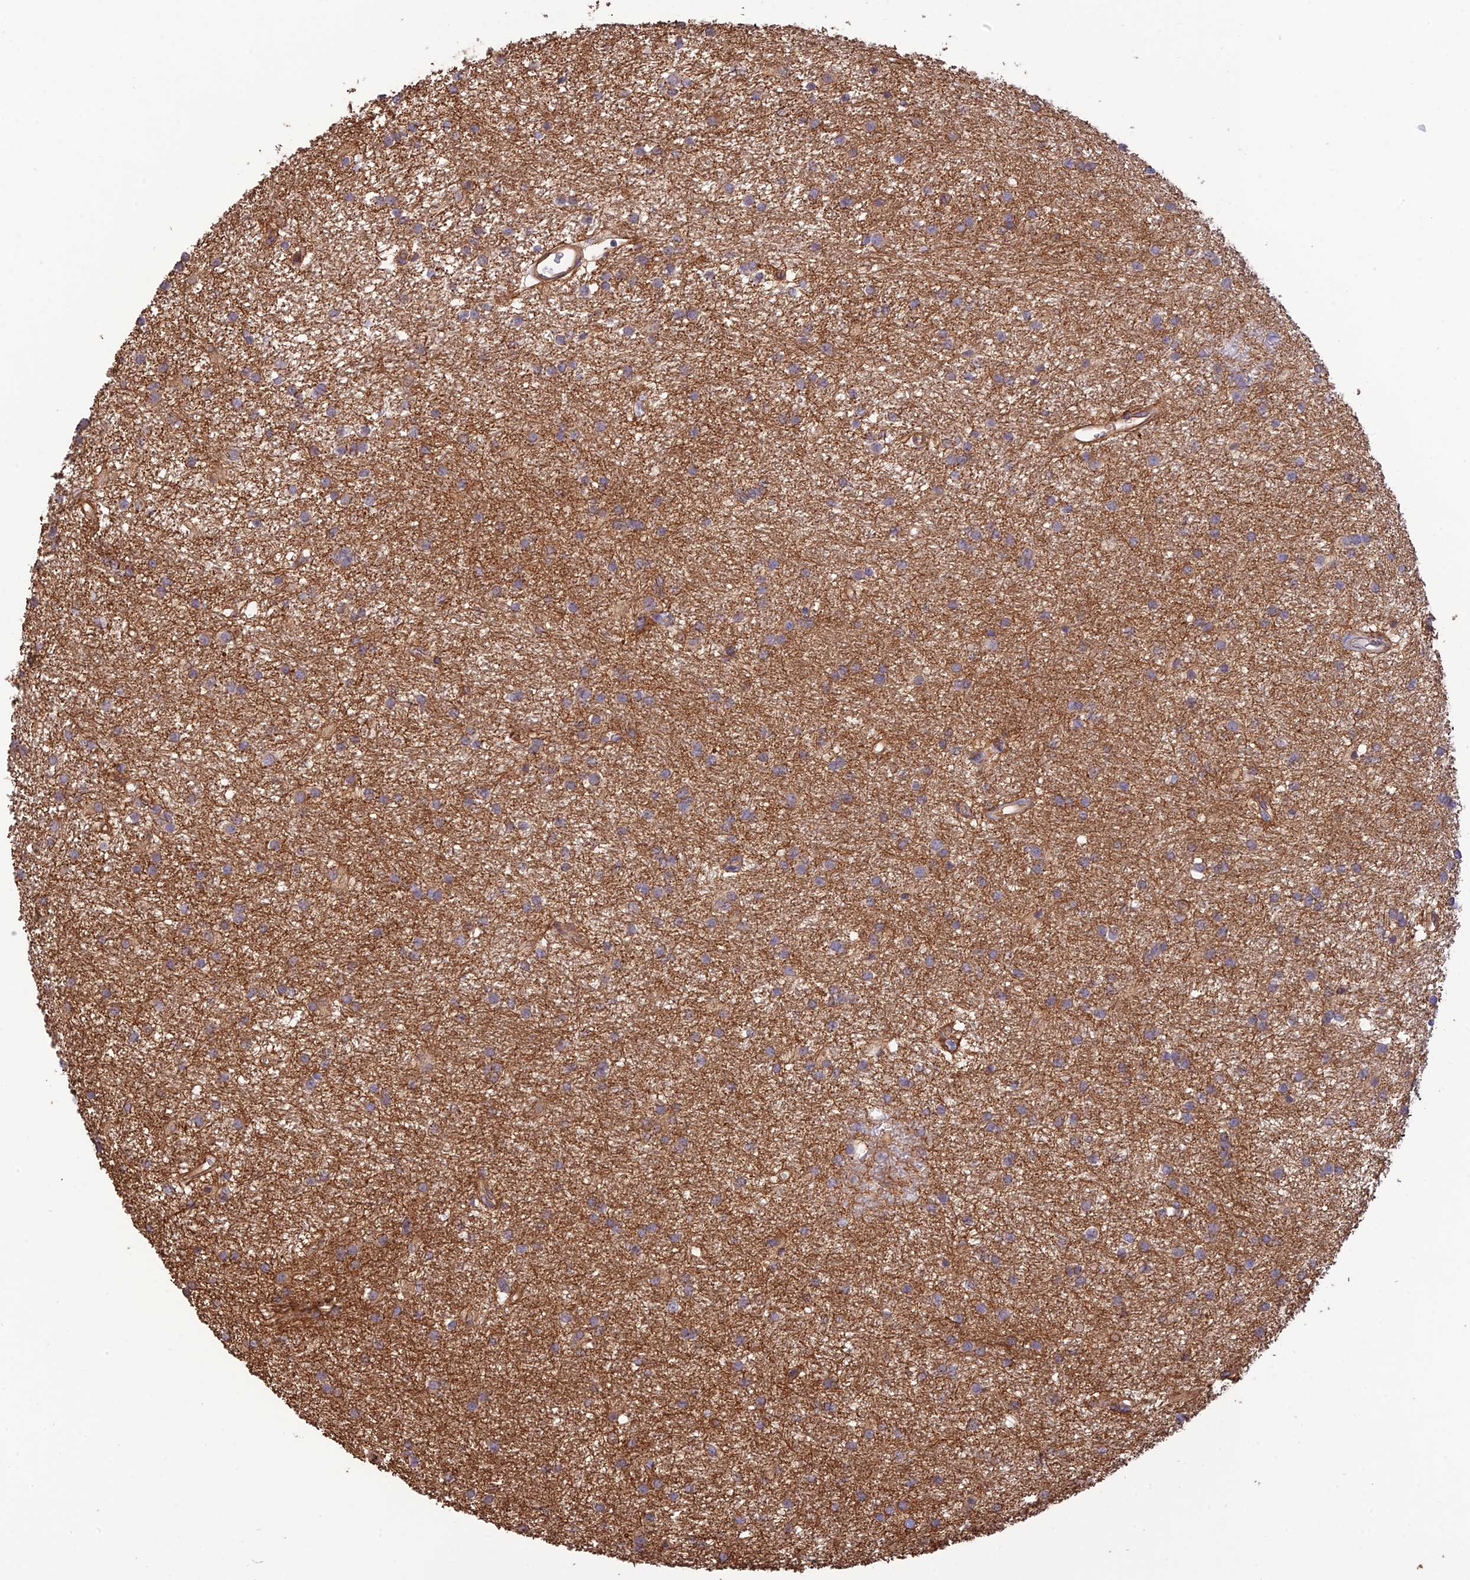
{"staining": {"intensity": "moderate", "quantity": "25%-75%", "location": "cytoplasmic/membranous"}, "tissue": "glioma", "cell_type": "Tumor cells", "image_type": "cancer", "snomed": [{"axis": "morphology", "description": "Glioma, malignant, High grade"}, {"axis": "topography", "description": "Brain"}], "caption": "Protein expression analysis of glioma reveals moderate cytoplasmic/membranous staining in approximately 25%-75% of tumor cells. (Brightfield microscopy of DAB IHC at high magnification).", "gene": "HOMER2", "patient": {"sex": "male", "age": 77}}